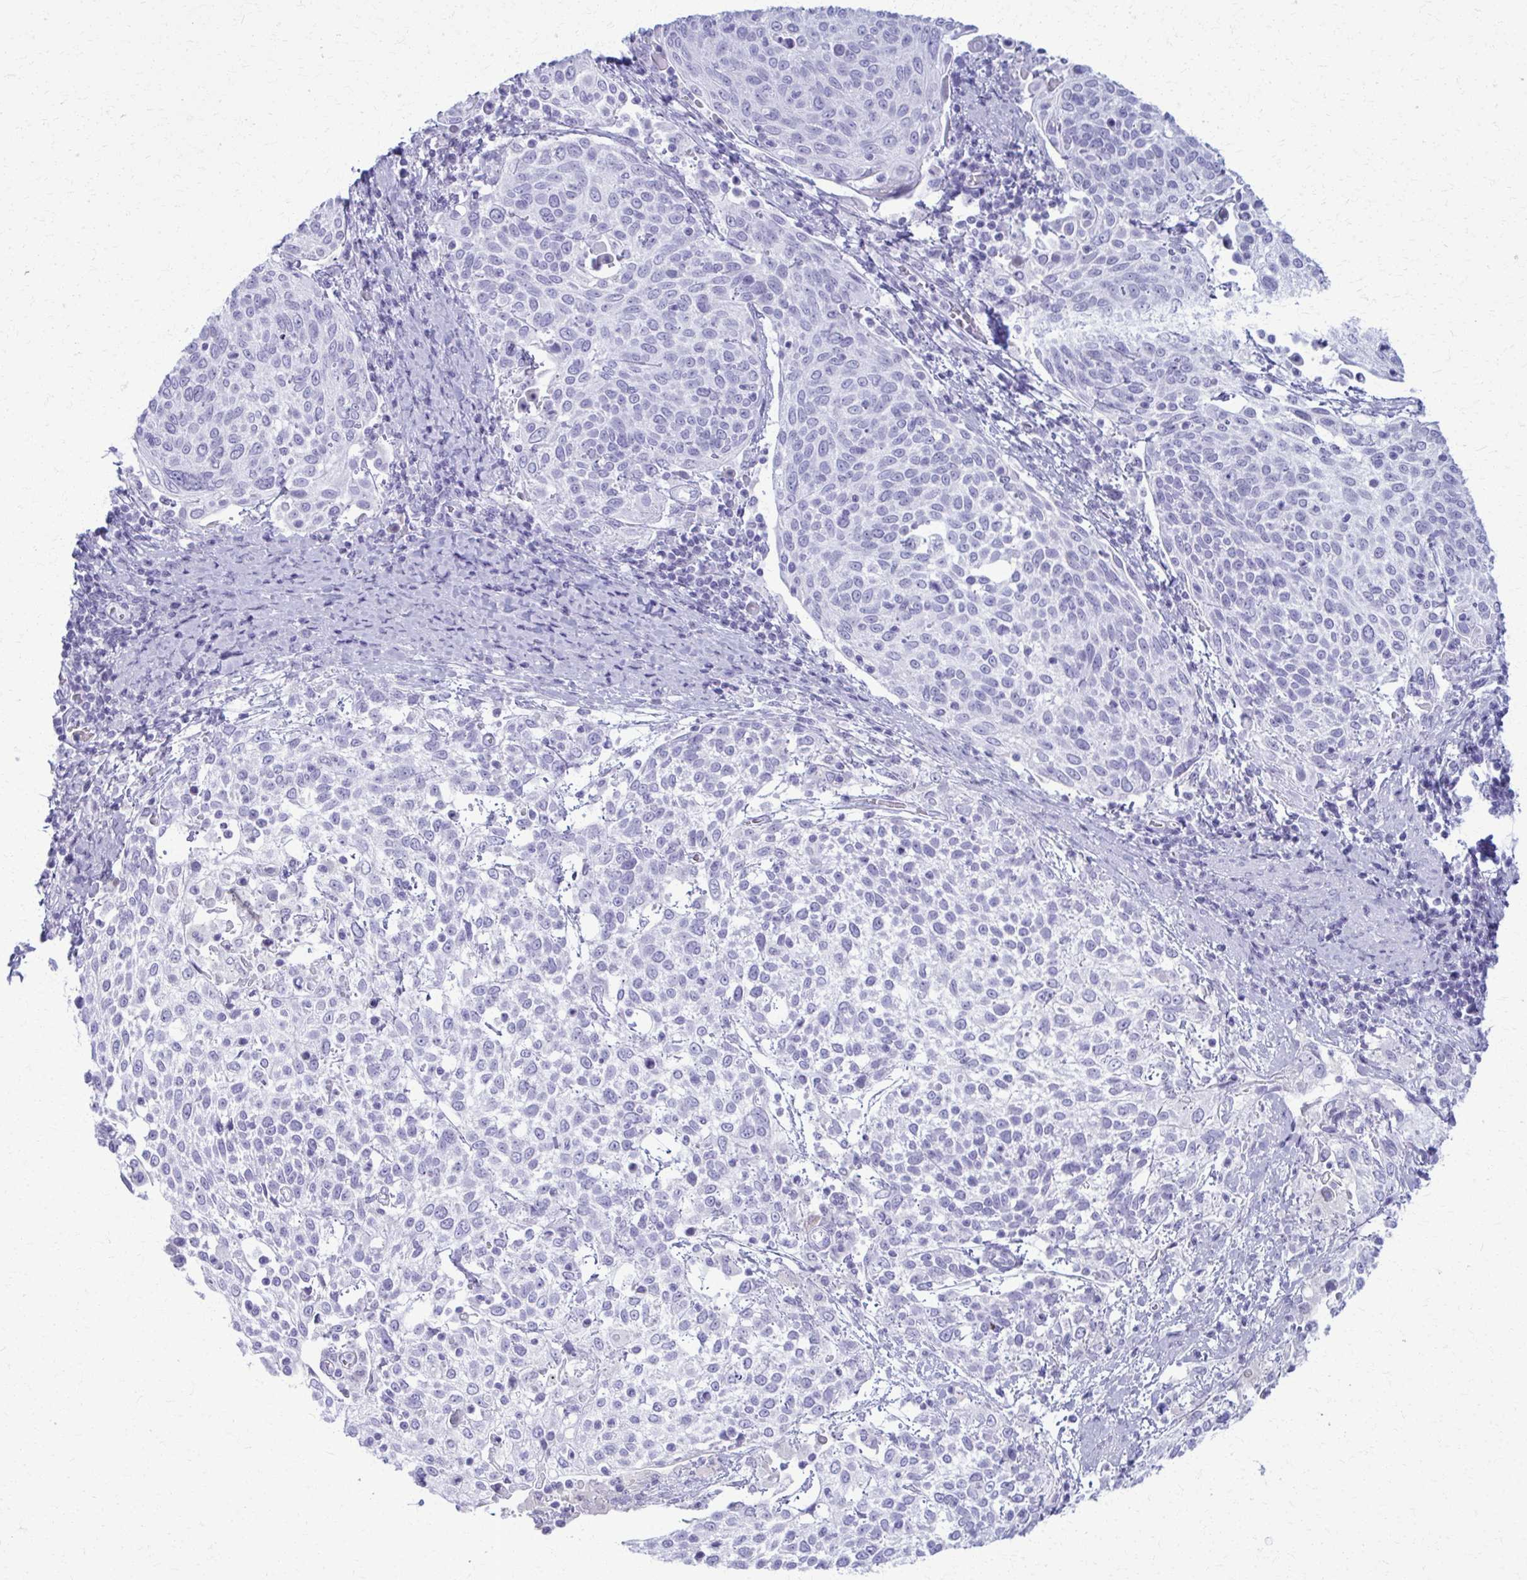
{"staining": {"intensity": "negative", "quantity": "none", "location": "none"}, "tissue": "cervical cancer", "cell_type": "Tumor cells", "image_type": "cancer", "snomed": [{"axis": "morphology", "description": "Squamous cell carcinoma, NOS"}, {"axis": "topography", "description": "Cervix"}], "caption": "The image reveals no significant expression in tumor cells of squamous cell carcinoma (cervical).", "gene": "ACSM2B", "patient": {"sex": "female", "age": 61}}